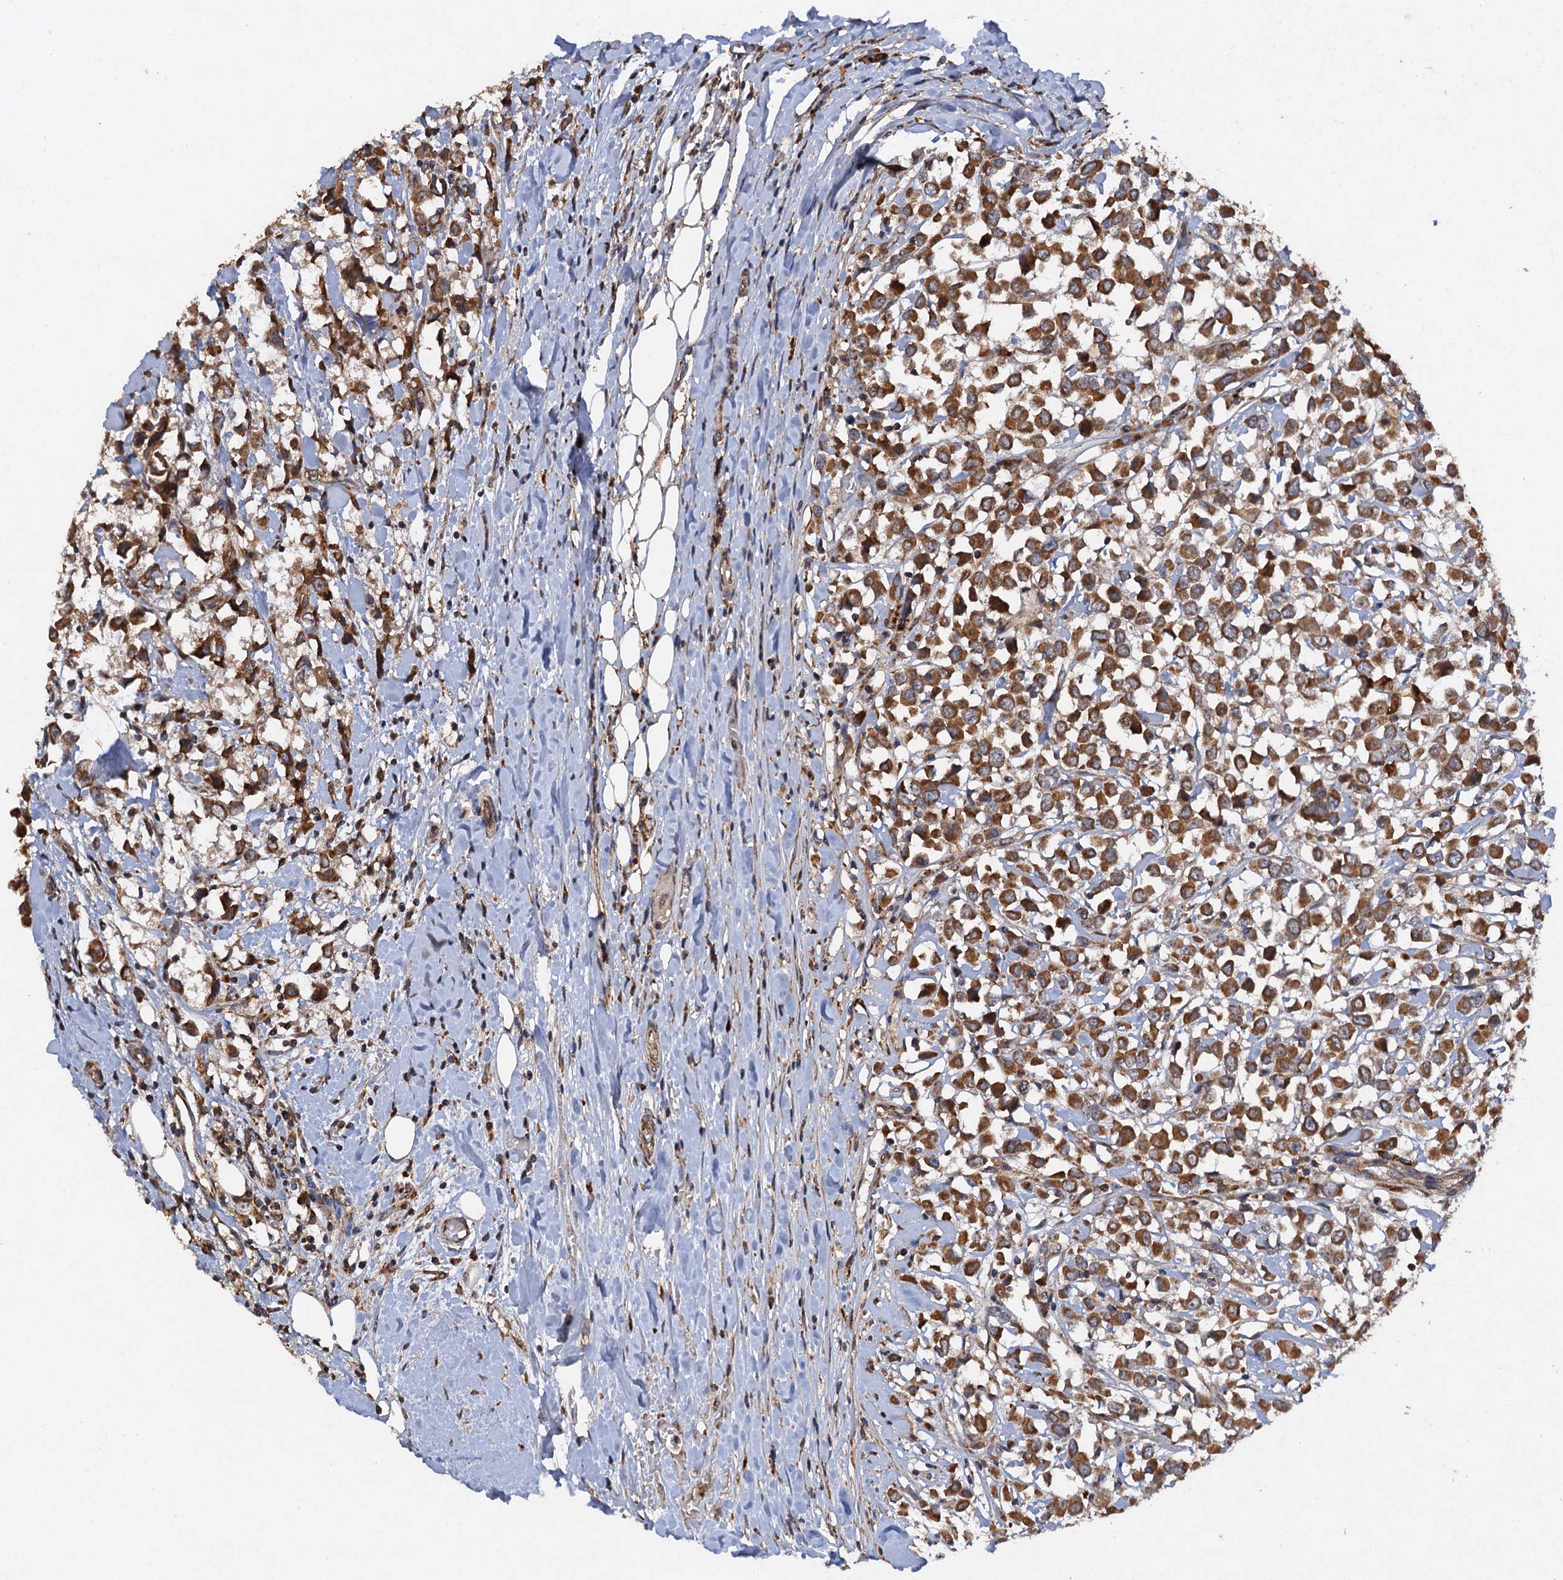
{"staining": {"intensity": "moderate", "quantity": ">75%", "location": "cytoplasmic/membranous"}, "tissue": "breast cancer", "cell_type": "Tumor cells", "image_type": "cancer", "snomed": [{"axis": "morphology", "description": "Duct carcinoma"}, {"axis": "topography", "description": "Breast"}], "caption": "Immunohistochemical staining of human breast cancer (infiltrating ductal carcinoma) demonstrates moderate cytoplasmic/membranous protein expression in approximately >75% of tumor cells.", "gene": "NDUFA13", "patient": {"sex": "female", "age": 61}}